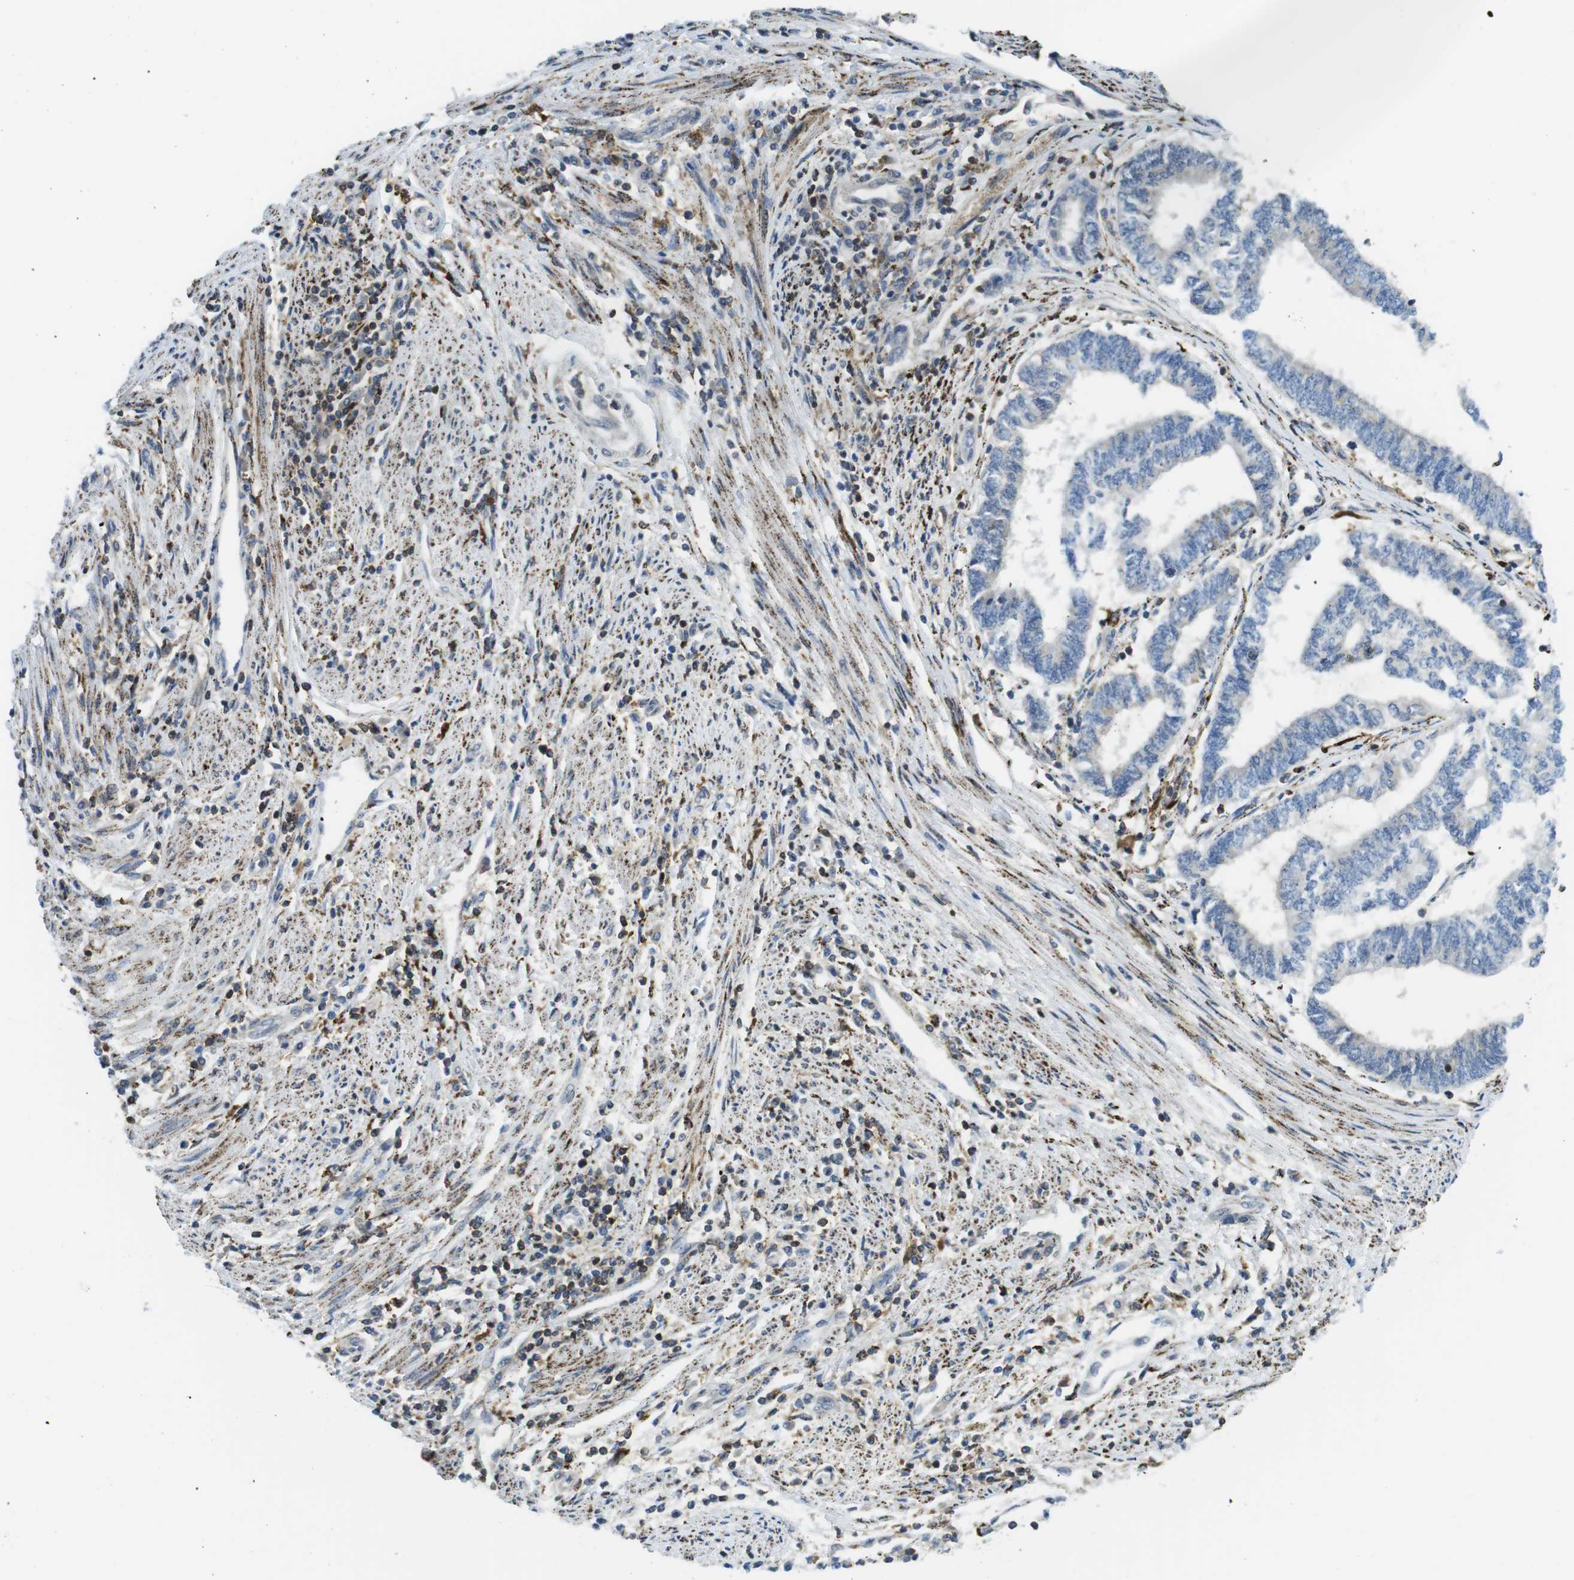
{"staining": {"intensity": "negative", "quantity": "none", "location": "none"}, "tissue": "endometrial cancer", "cell_type": "Tumor cells", "image_type": "cancer", "snomed": [{"axis": "morphology", "description": "Adenocarcinoma, NOS"}, {"axis": "topography", "description": "Uterus"}, {"axis": "topography", "description": "Endometrium"}], "caption": "Endometrial cancer was stained to show a protein in brown. There is no significant staining in tumor cells.", "gene": "KCNE3", "patient": {"sex": "female", "age": 70}}